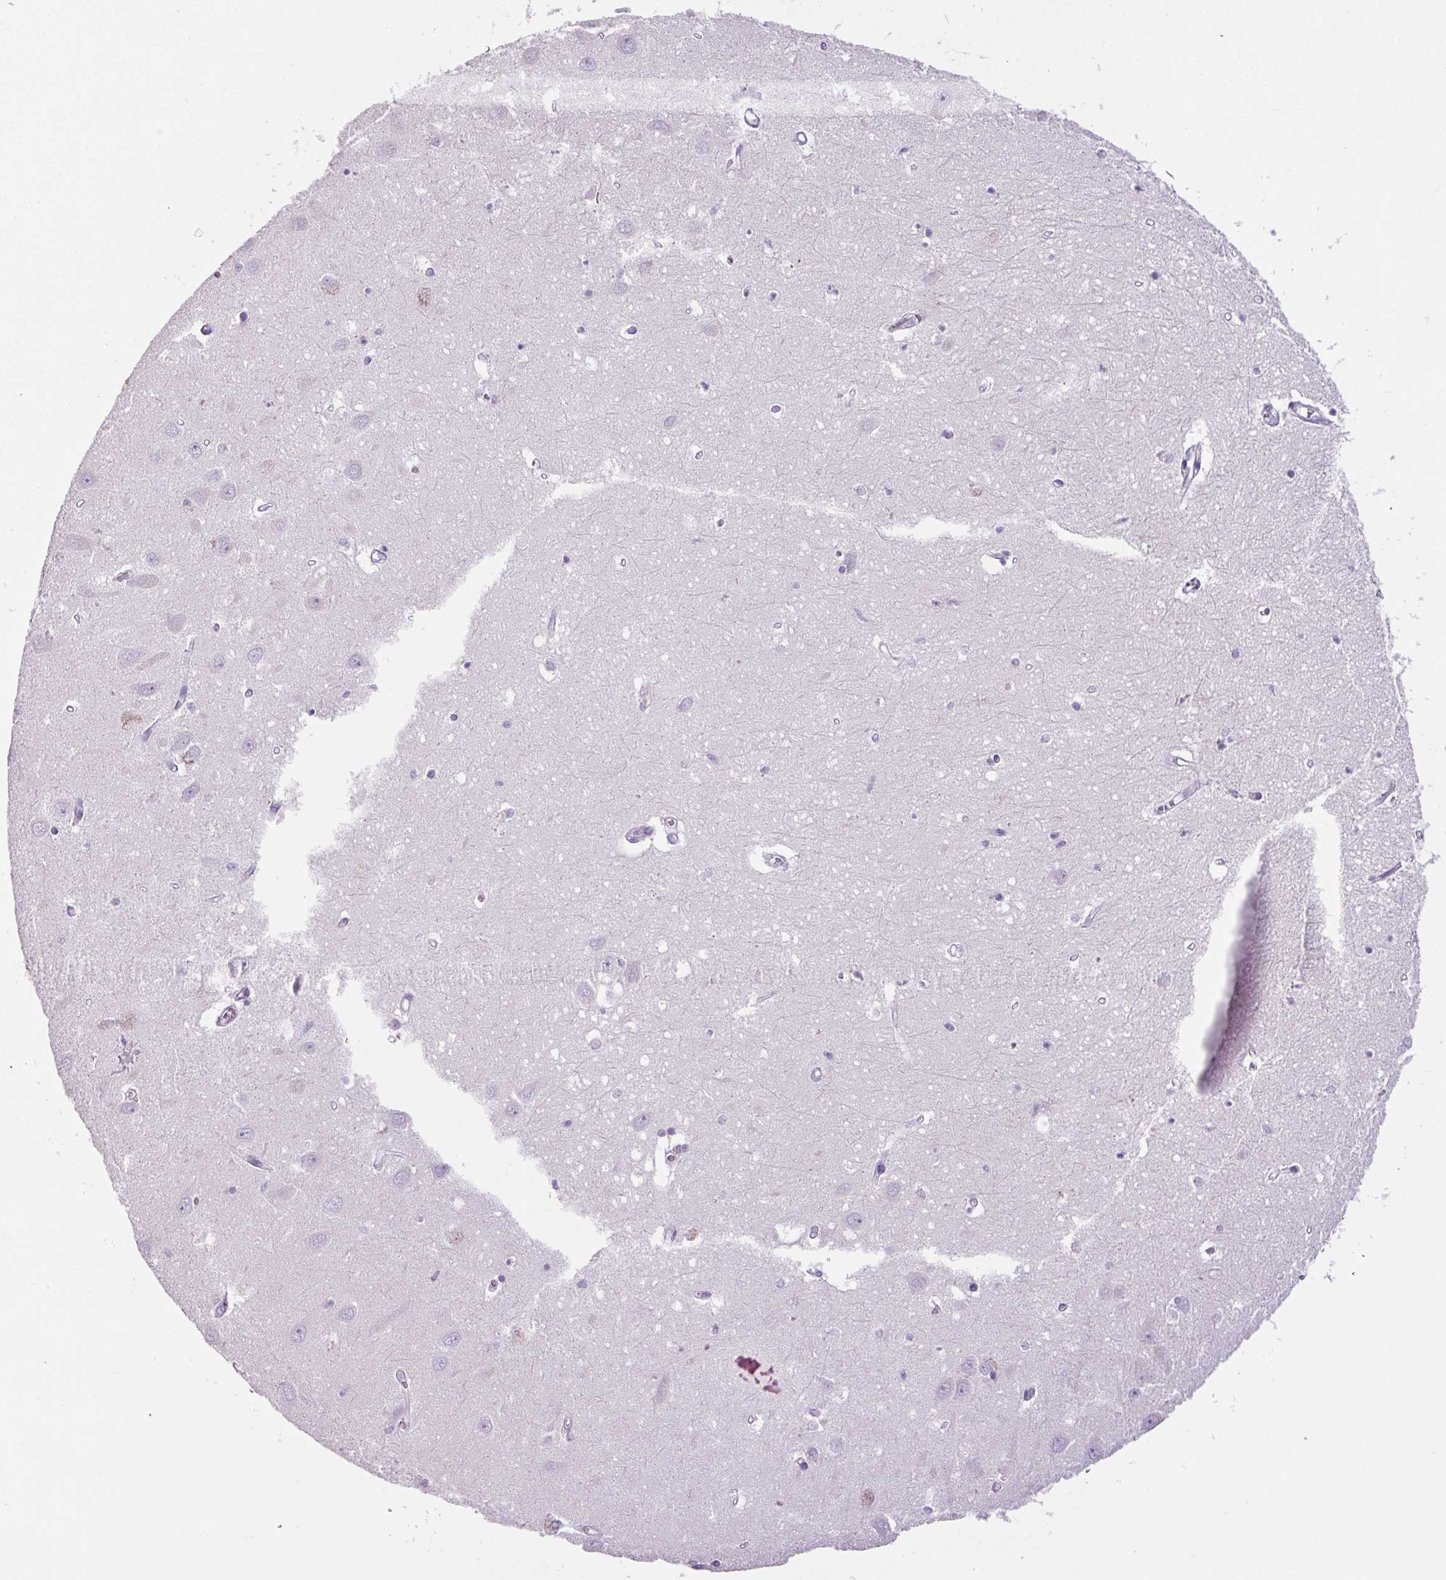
{"staining": {"intensity": "negative", "quantity": "none", "location": "none"}, "tissue": "hippocampus", "cell_type": "Glial cells", "image_type": "normal", "snomed": [{"axis": "morphology", "description": "Normal tissue, NOS"}, {"axis": "topography", "description": "Hippocampus"}], "caption": "Immunohistochemistry histopathology image of benign hippocampus stained for a protein (brown), which demonstrates no expression in glial cells.", "gene": "CHGA", "patient": {"sex": "female", "age": 64}}